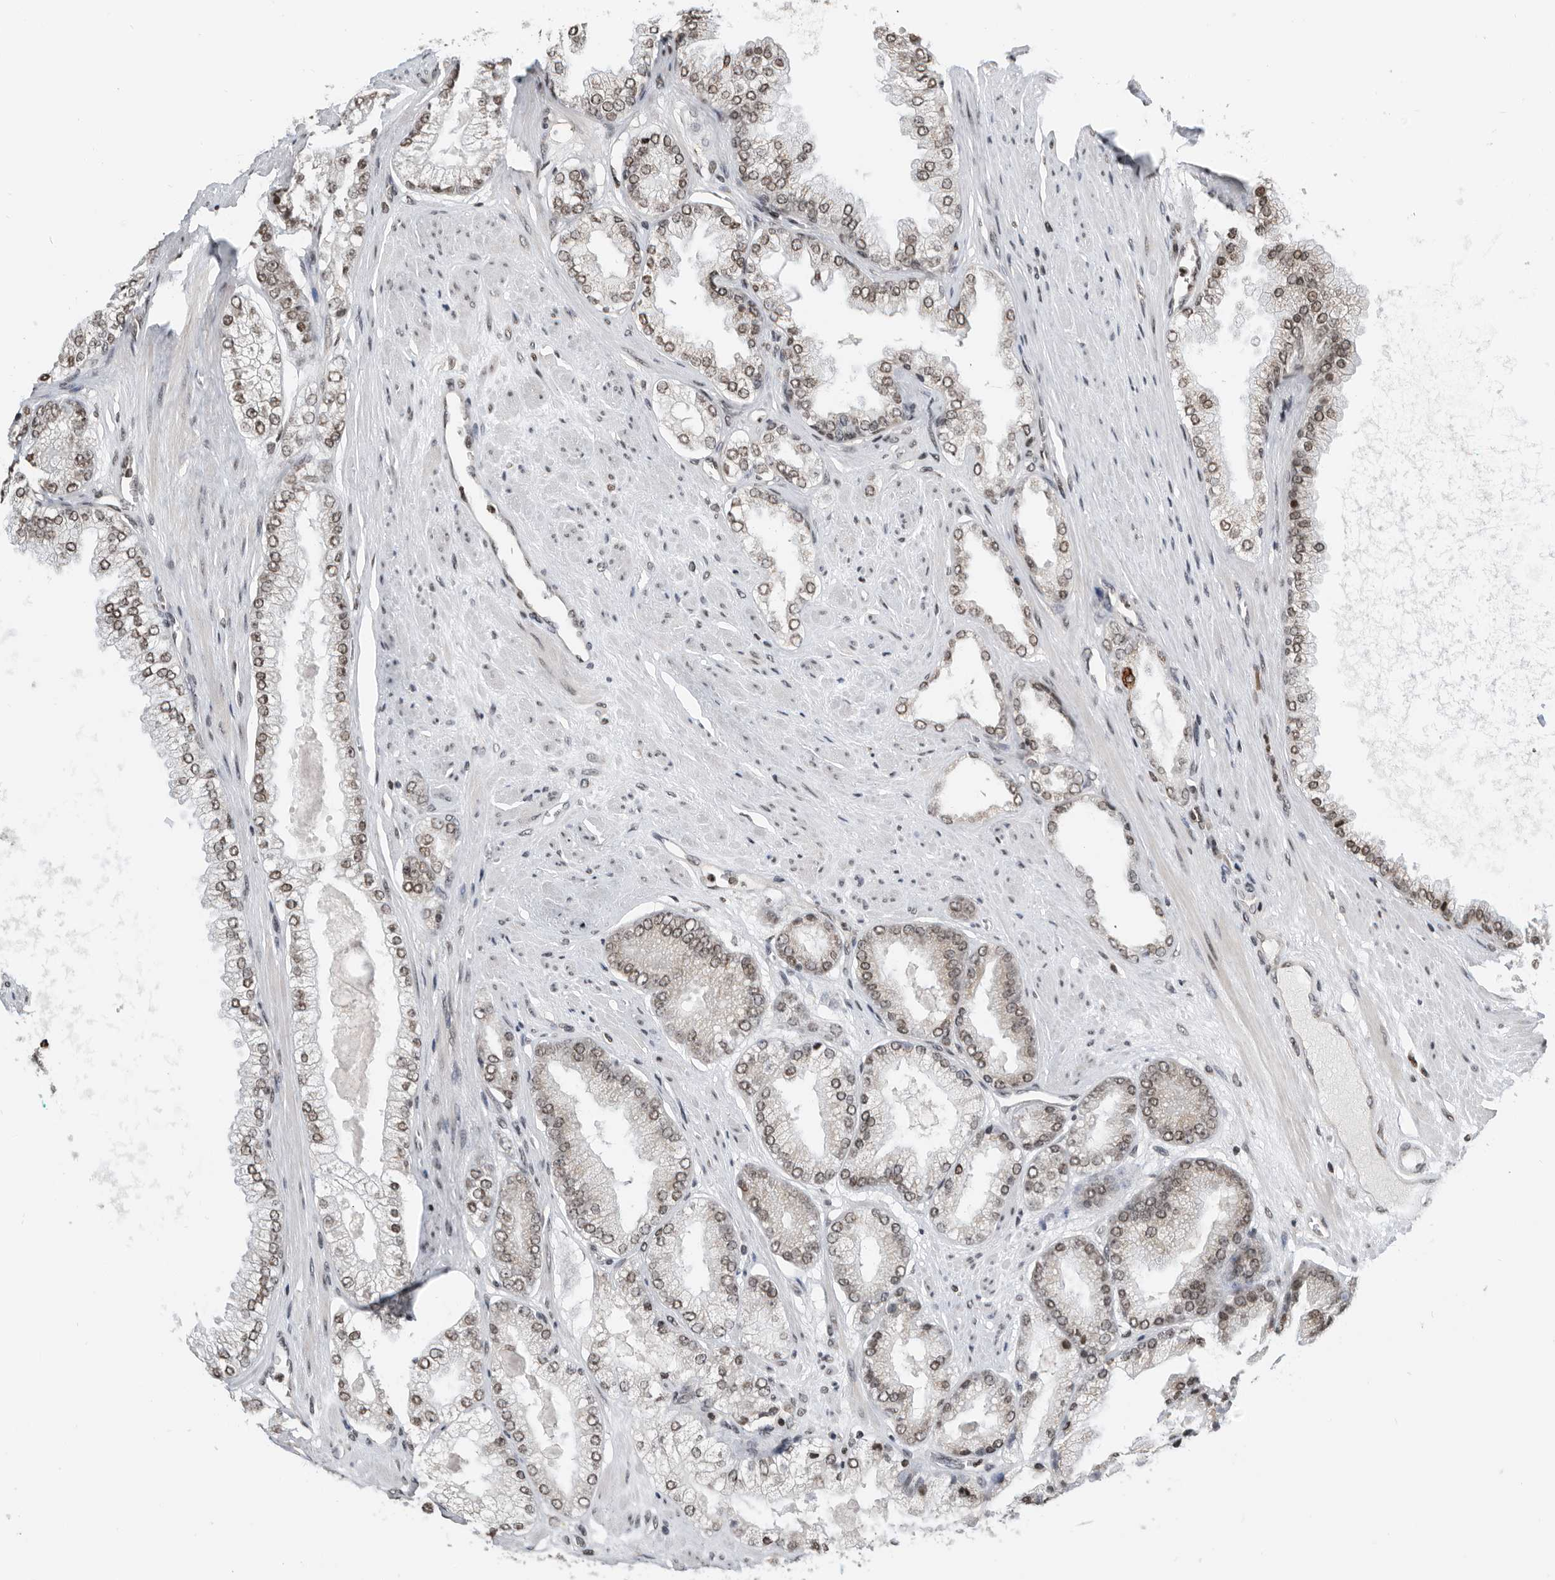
{"staining": {"intensity": "weak", "quantity": ">75%", "location": "nuclear"}, "tissue": "prostate cancer", "cell_type": "Tumor cells", "image_type": "cancer", "snomed": [{"axis": "morphology", "description": "Adenocarcinoma, High grade"}, {"axis": "topography", "description": "Prostate"}], "caption": "Protein expression analysis of prostate cancer (high-grade adenocarcinoma) reveals weak nuclear expression in about >75% of tumor cells.", "gene": "SNRNP48", "patient": {"sex": "male", "age": 58}}